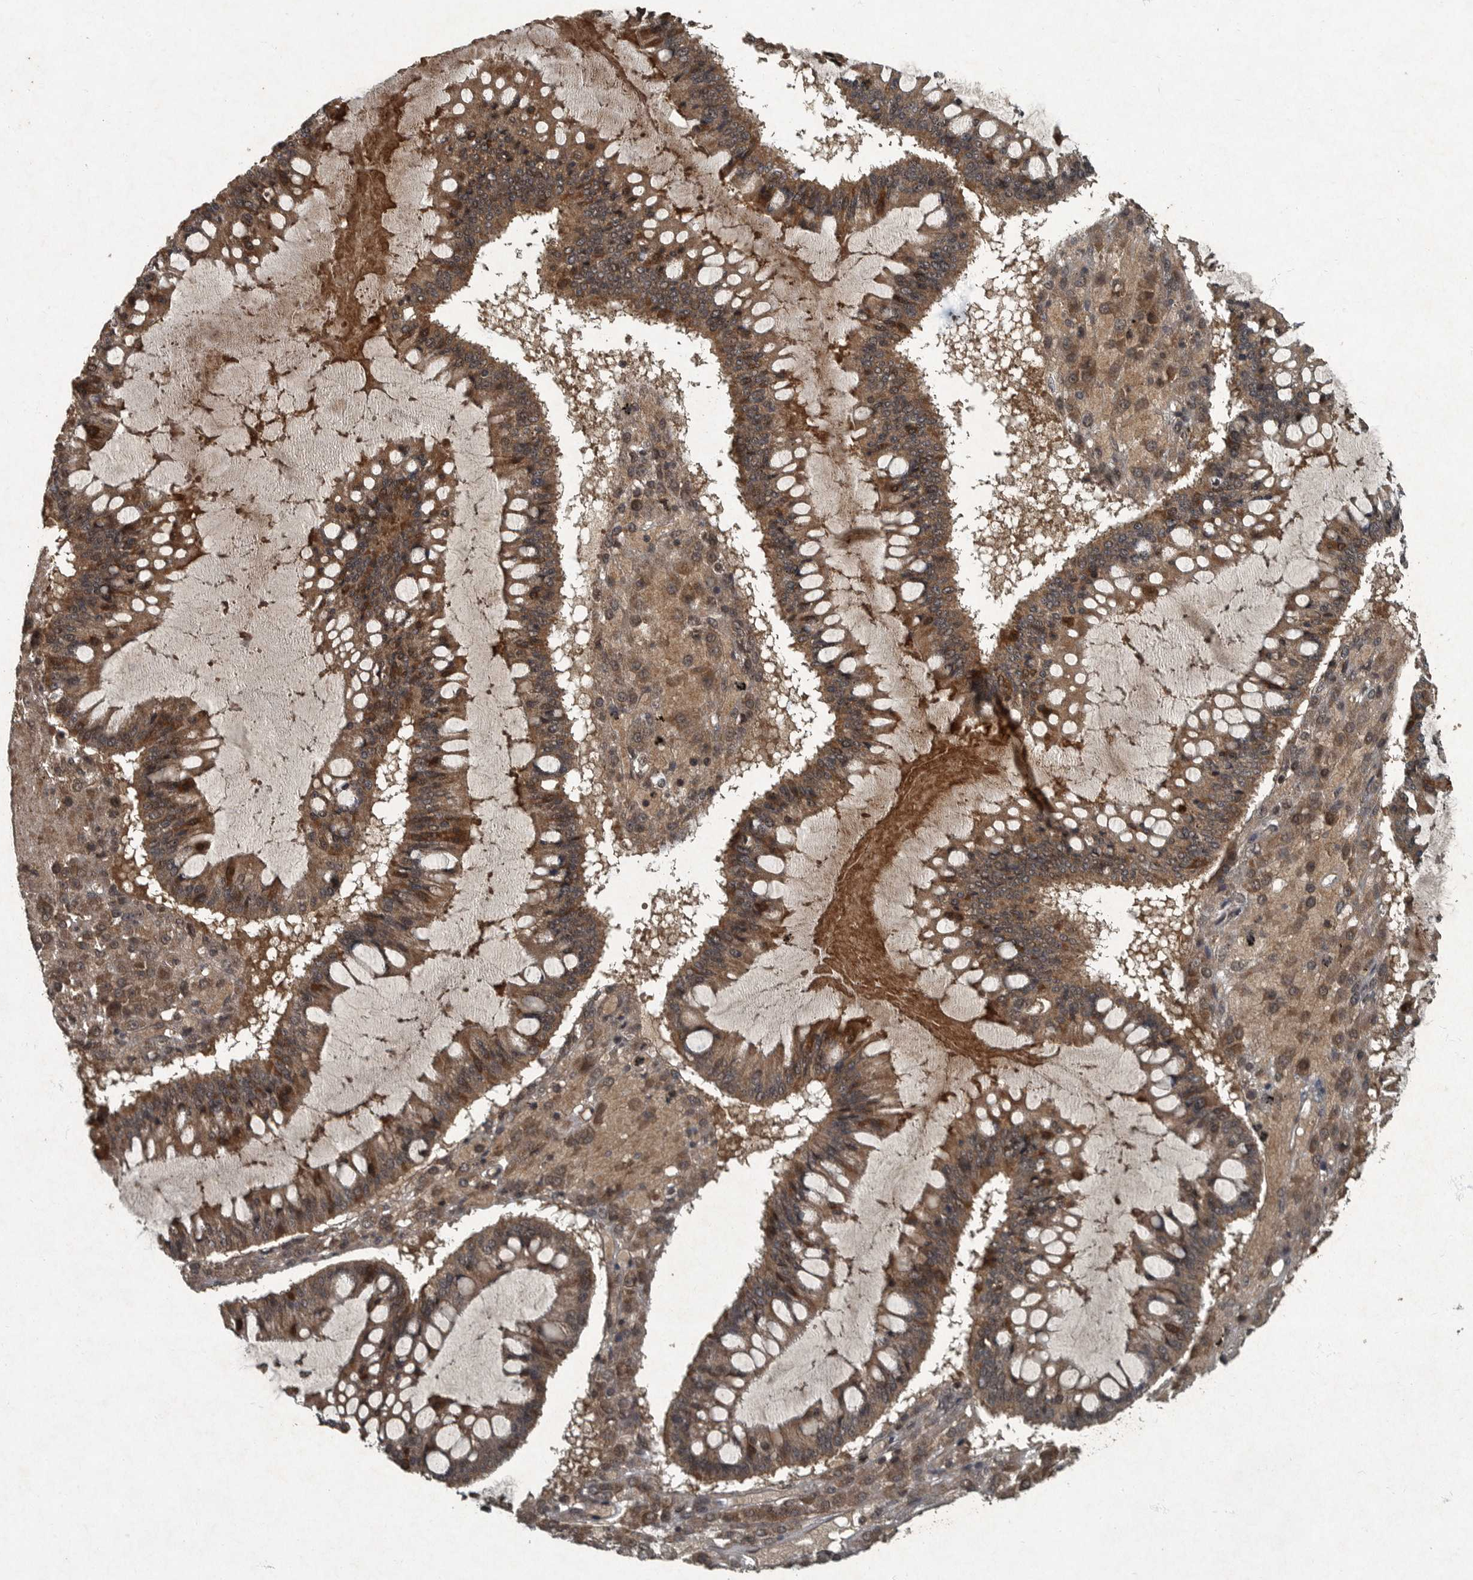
{"staining": {"intensity": "moderate", "quantity": ">75%", "location": "cytoplasmic/membranous"}, "tissue": "ovarian cancer", "cell_type": "Tumor cells", "image_type": "cancer", "snomed": [{"axis": "morphology", "description": "Cystadenocarcinoma, mucinous, NOS"}, {"axis": "topography", "description": "Ovary"}], "caption": "Immunohistochemistry (IHC) staining of ovarian mucinous cystadenocarcinoma, which shows medium levels of moderate cytoplasmic/membranous positivity in approximately >75% of tumor cells indicating moderate cytoplasmic/membranous protein expression. The staining was performed using DAB (brown) for protein detection and nuclei were counterstained in hematoxylin (blue).", "gene": "FOXO1", "patient": {"sex": "female", "age": 73}}